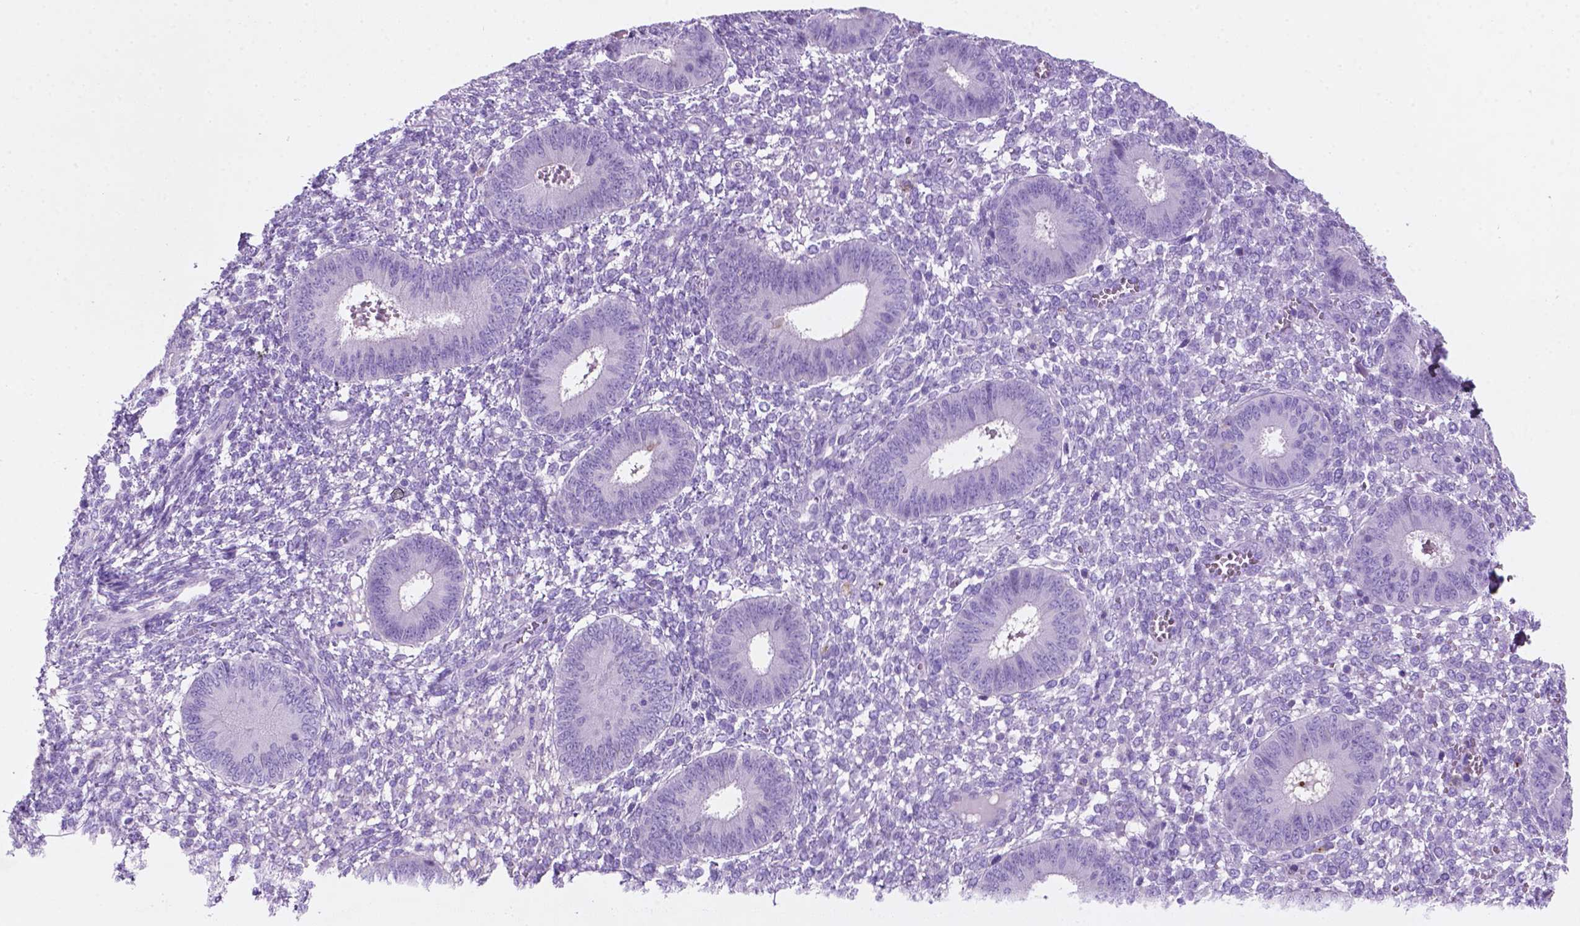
{"staining": {"intensity": "negative", "quantity": "none", "location": "none"}, "tissue": "endometrium", "cell_type": "Cells in endometrial stroma", "image_type": "normal", "snomed": [{"axis": "morphology", "description": "Normal tissue, NOS"}, {"axis": "topography", "description": "Endometrium"}], "caption": "A high-resolution photomicrograph shows immunohistochemistry staining of benign endometrium, which displays no significant positivity in cells in endometrial stroma.", "gene": "POU4F1", "patient": {"sex": "female", "age": 42}}